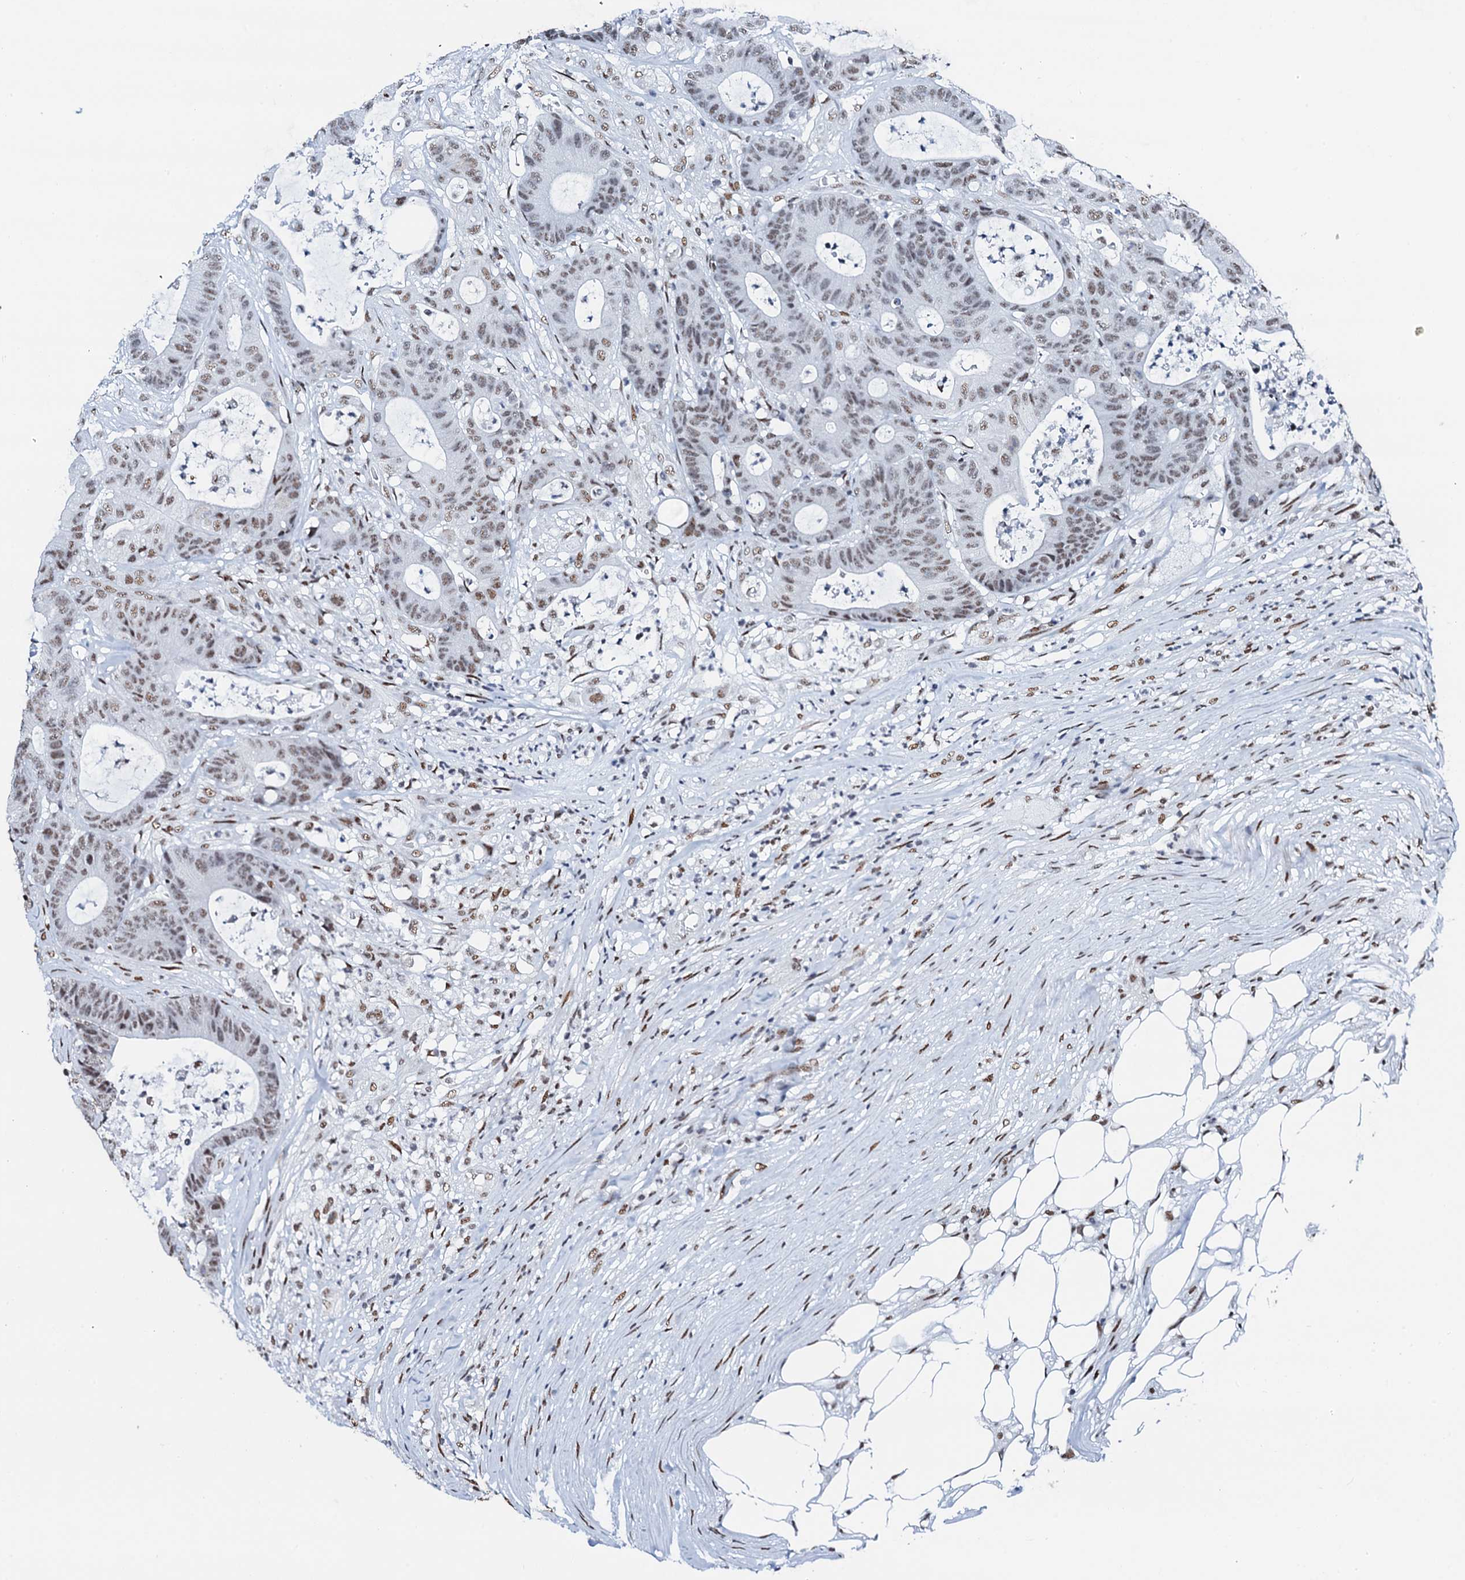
{"staining": {"intensity": "moderate", "quantity": ">75%", "location": "nuclear"}, "tissue": "colorectal cancer", "cell_type": "Tumor cells", "image_type": "cancer", "snomed": [{"axis": "morphology", "description": "Adenocarcinoma, NOS"}, {"axis": "topography", "description": "Colon"}], "caption": "This histopathology image reveals colorectal adenocarcinoma stained with immunohistochemistry (IHC) to label a protein in brown. The nuclear of tumor cells show moderate positivity for the protein. Nuclei are counter-stained blue.", "gene": "NKAPD1", "patient": {"sex": "female", "age": 84}}